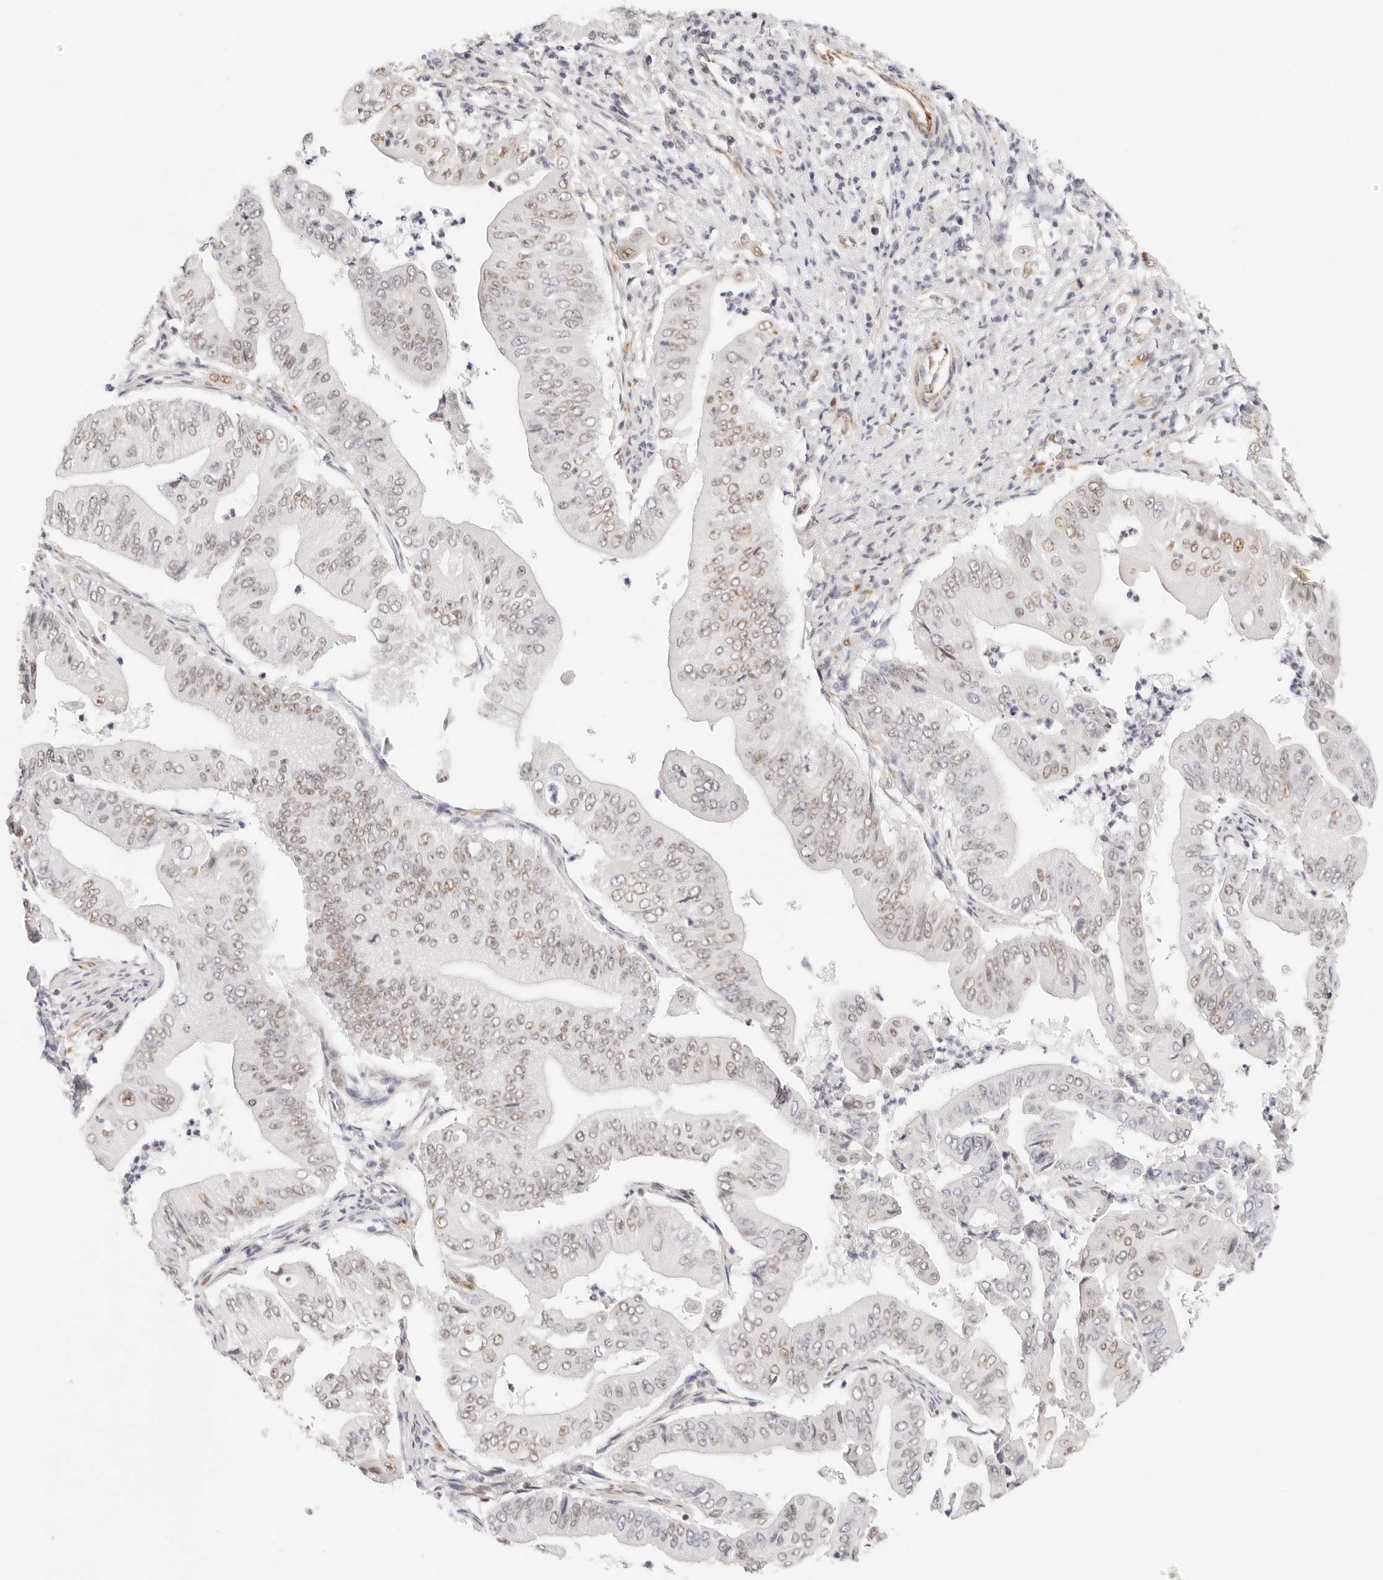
{"staining": {"intensity": "weak", "quantity": "<25%", "location": "nuclear"}, "tissue": "pancreatic cancer", "cell_type": "Tumor cells", "image_type": "cancer", "snomed": [{"axis": "morphology", "description": "Adenocarcinoma, NOS"}, {"axis": "topography", "description": "Pancreas"}], "caption": "Photomicrograph shows no significant protein expression in tumor cells of pancreatic cancer (adenocarcinoma).", "gene": "ZC3H11A", "patient": {"sex": "female", "age": 77}}